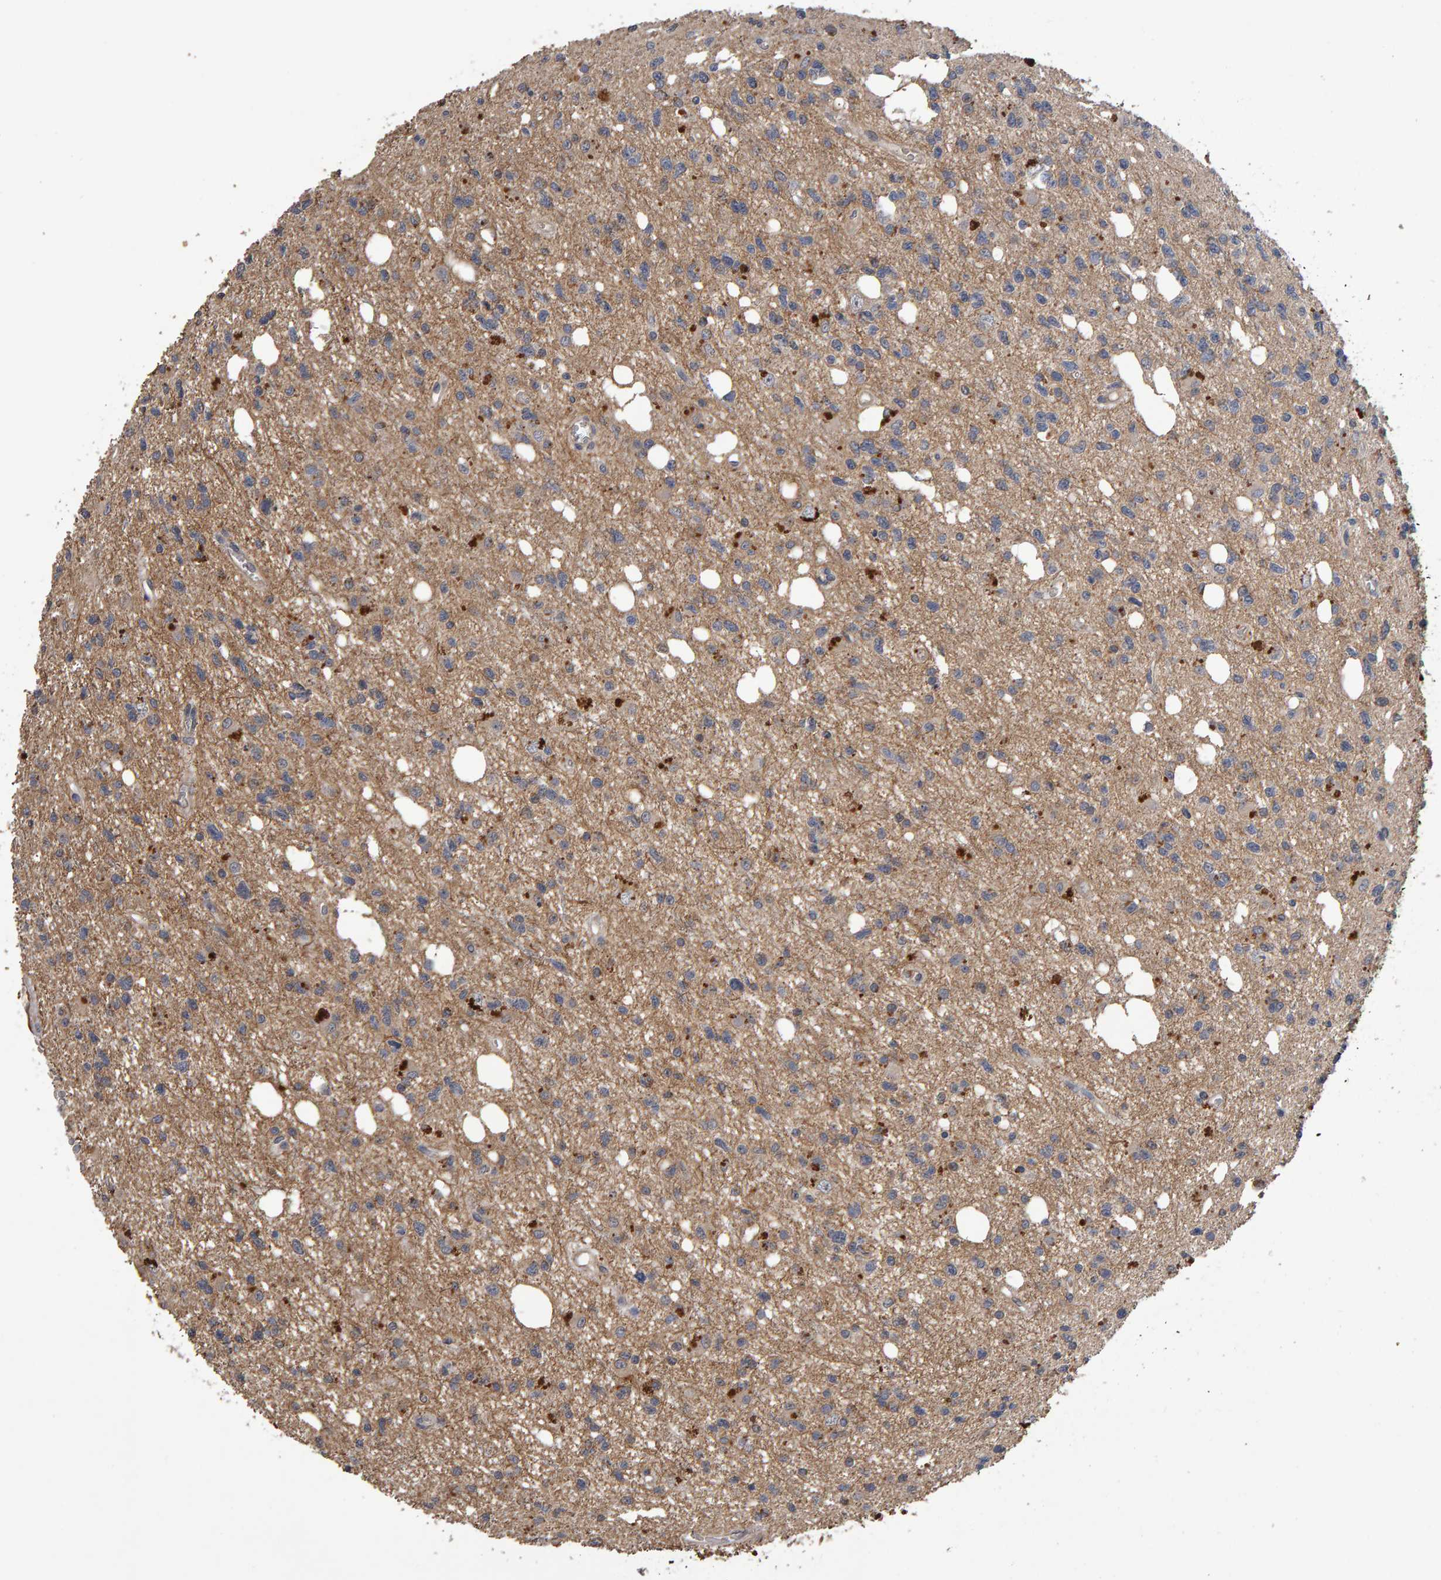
{"staining": {"intensity": "negative", "quantity": "none", "location": "none"}, "tissue": "glioma", "cell_type": "Tumor cells", "image_type": "cancer", "snomed": [{"axis": "morphology", "description": "Glioma, malignant, High grade"}, {"axis": "topography", "description": "Brain"}], "caption": "IHC micrograph of human malignant glioma (high-grade) stained for a protein (brown), which demonstrates no staining in tumor cells. (DAB immunohistochemistry (IHC) with hematoxylin counter stain).", "gene": "COASY", "patient": {"sex": "female", "age": 62}}